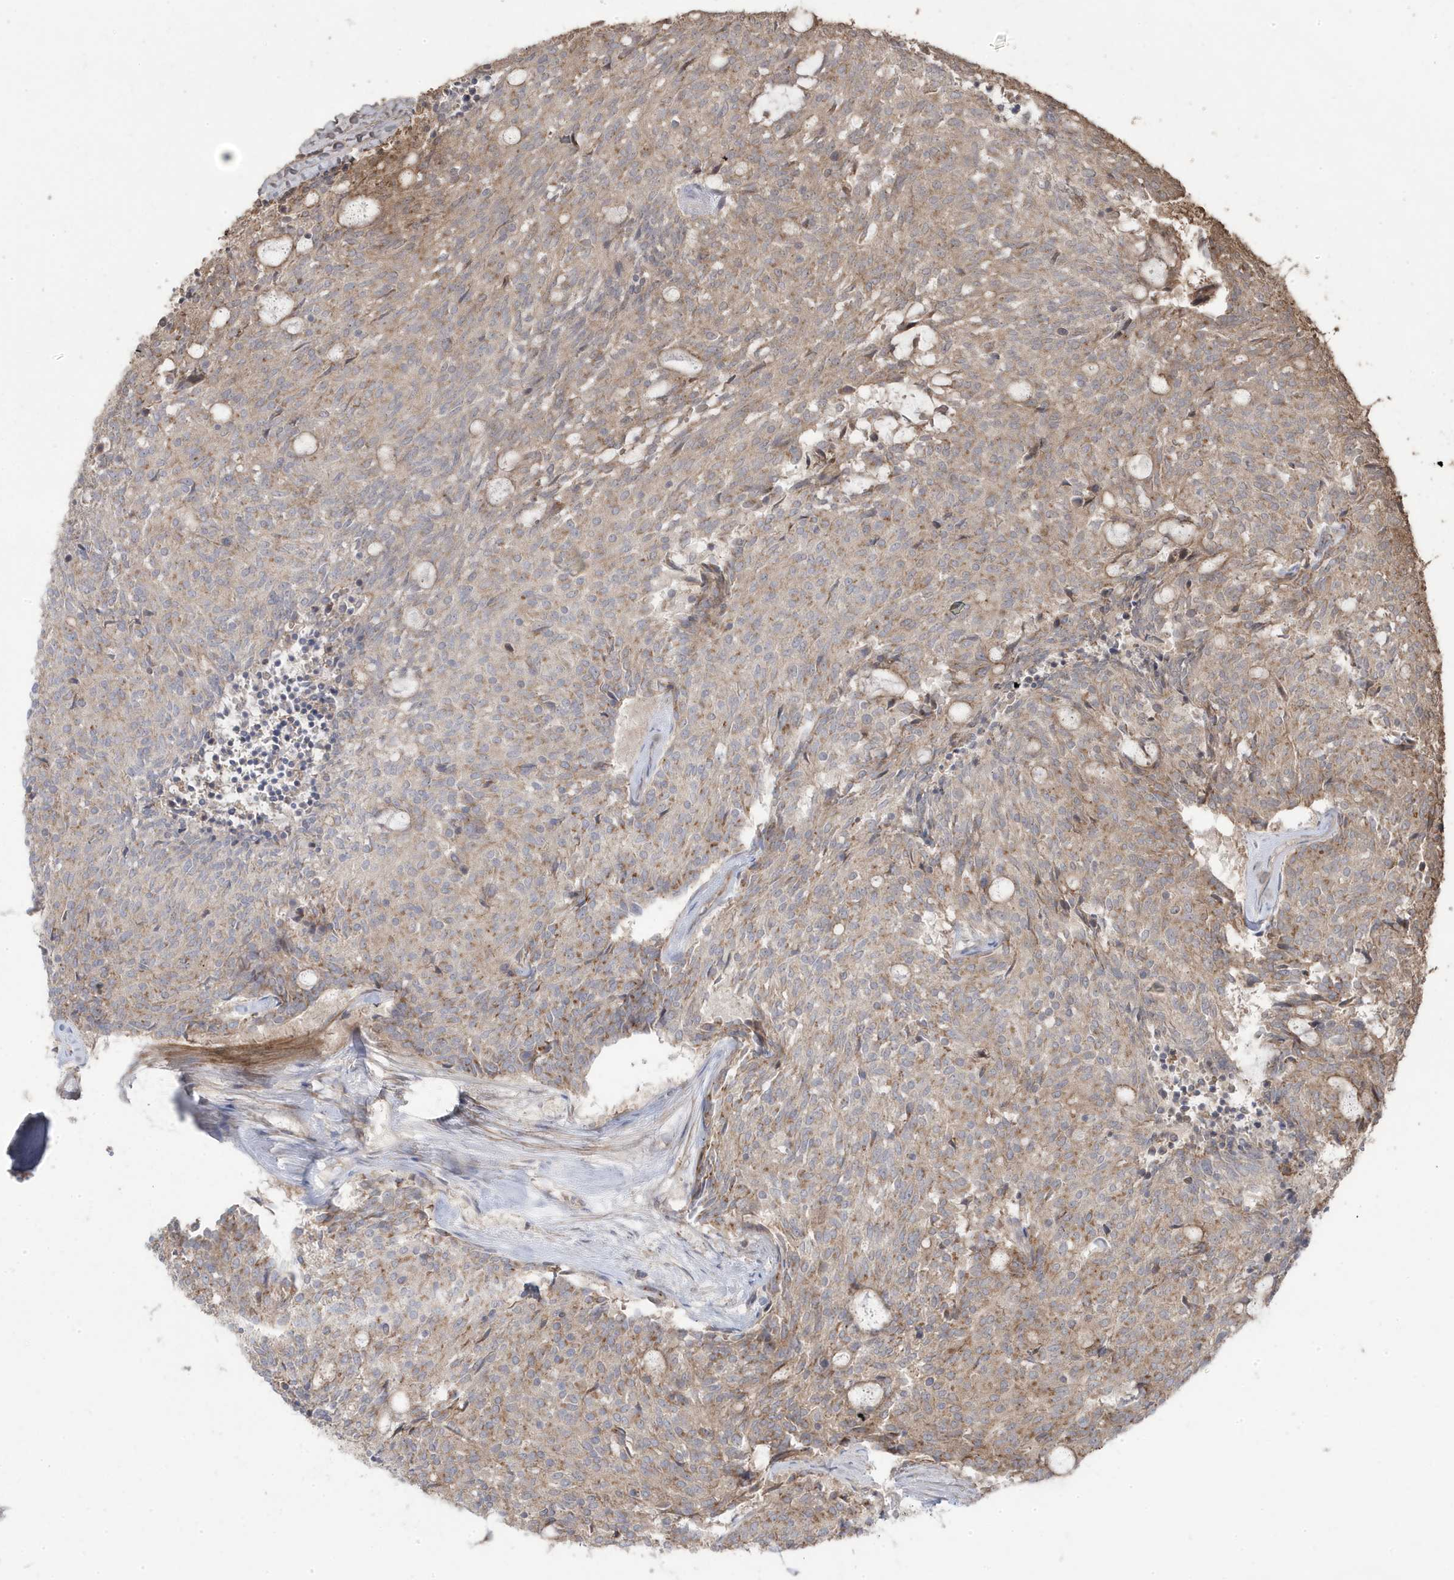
{"staining": {"intensity": "moderate", "quantity": "<25%", "location": "cytoplasmic/membranous"}, "tissue": "carcinoid", "cell_type": "Tumor cells", "image_type": "cancer", "snomed": [{"axis": "morphology", "description": "Carcinoid, malignant, NOS"}, {"axis": "topography", "description": "Pancreas"}], "caption": "High-power microscopy captured an immunohistochemistry (IHC) photomicrograph of carcinoid, revealing moderate cytoplasmic/membranous positivity in approximately <25% of tumor cells.", "gene": "CETN3", "patient": {"sex": "female", "age": 54}}